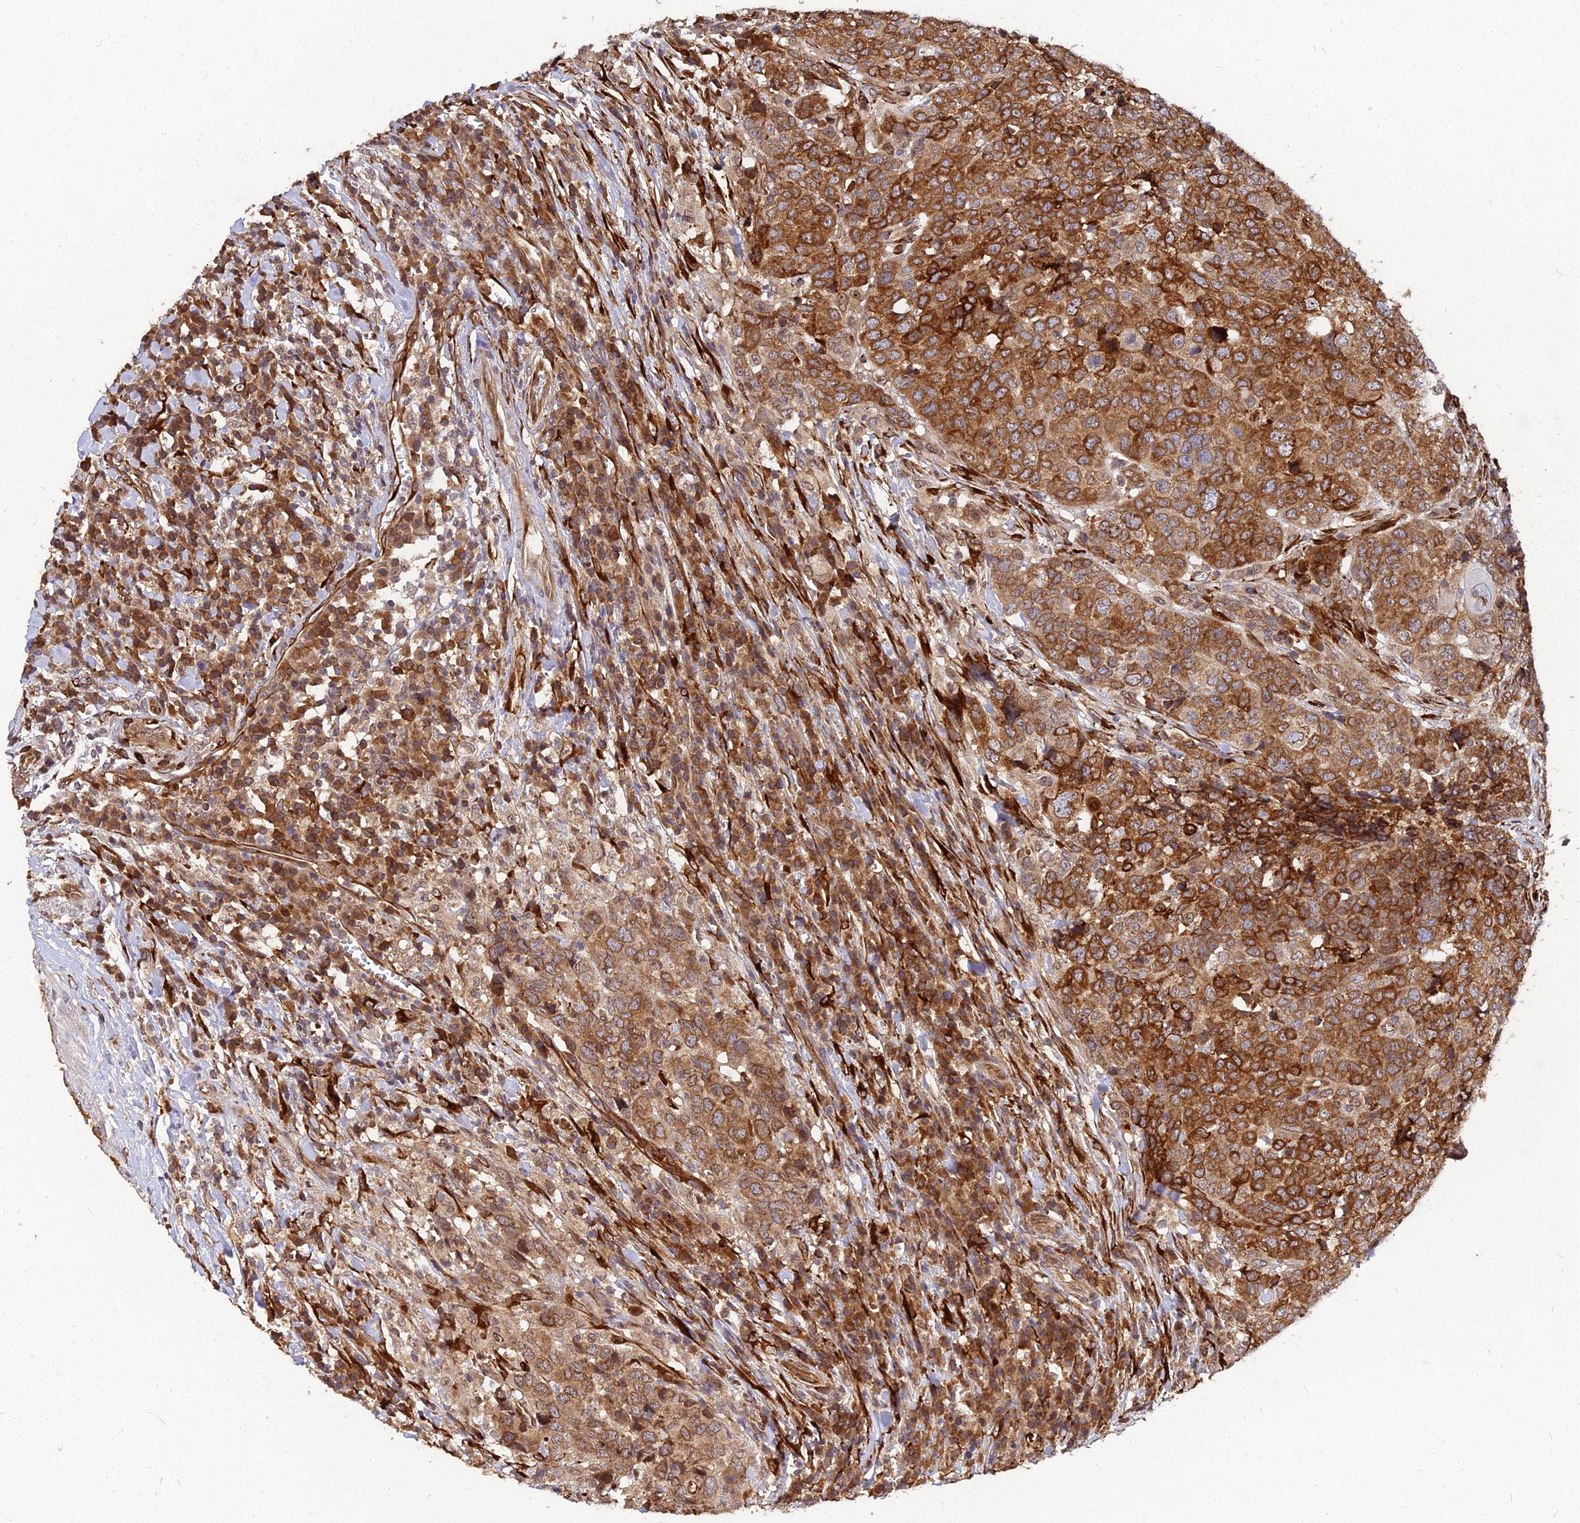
{"staining": {"intensity": "strong", "quantity": ">75%", "location": "cytoplasmic/membranous"}, "tissue": "head and neck cancer", "cell_type": "Tumor cells", "image_type": "cancer", "snomed": [{"axis": "morphology", "description": "Squamous cell carcinoma, NOS"}, {"axis": "topography", "description": "Head-Neck"}], "caption": "Immunohistochemical staining of head and neck squamous cell carcinoma demonstrates strong cytoplasmic/membranous protein staining in about >75% of tumor cells. (brown staining indicates protein expression, while blue staining denotes nuclei).", "gene": "PDE4D", "patient": {"sex": "male", "age": 66}}